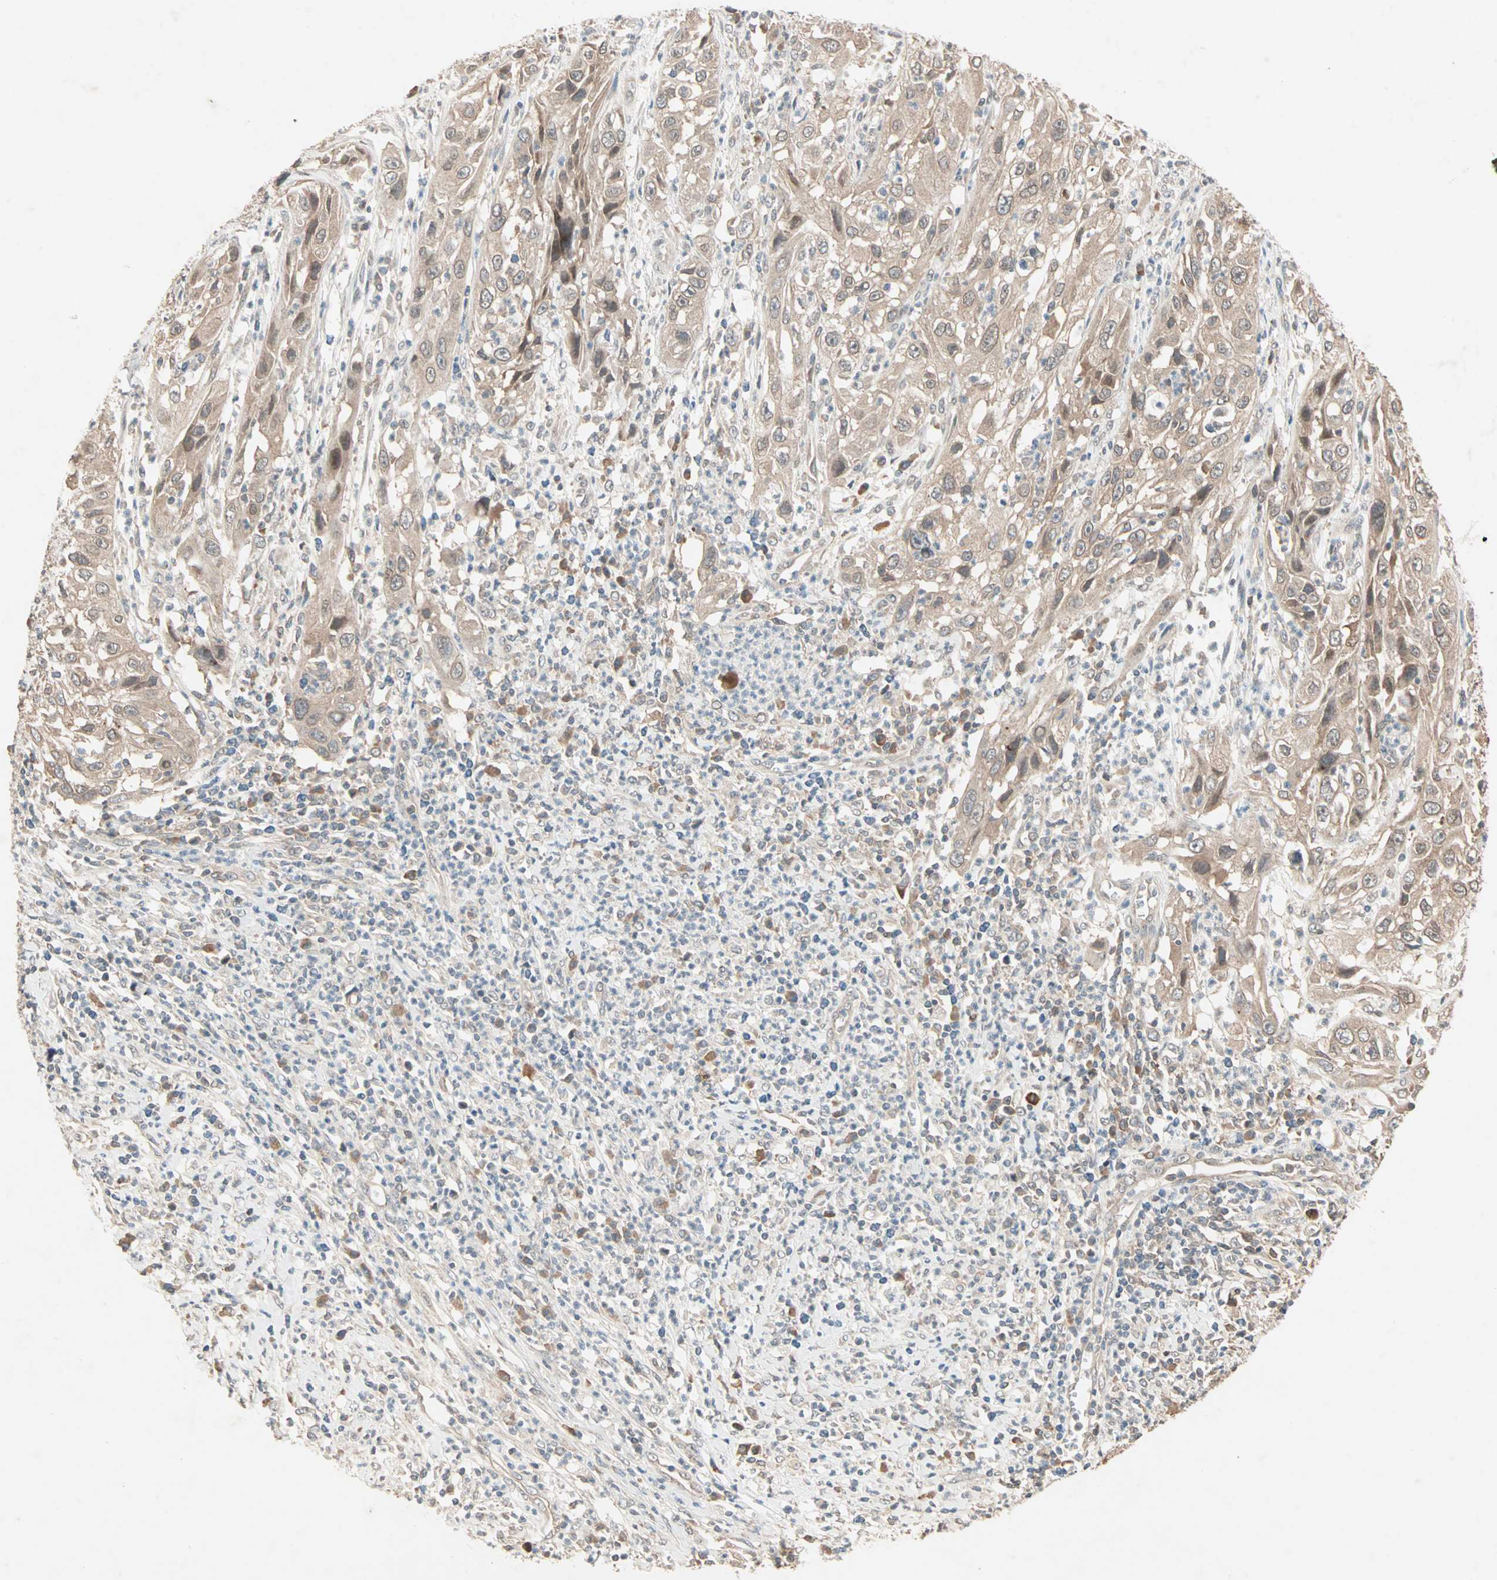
{"staining": {"intensity": "moderate", "quantity": ">75%", "location": "cytoplasmic/membranous"}, "tissue": "cervical cancer", "cell_type": "Tumor cells", "image_type": "cancer", "snomed": [{"axis": "morphology", "description": "Squamous cell carcinoma, NOS"}, {"axis": "topography", "description": "Cervix"}], "caption": "This is a histology image of IHC staining of cervical squamous cell carcinoma, which shows moderate staining in the cytoplasmic/membranous of tumor cells.", "gene": "TTF2", "patient": {"sex": "female", "age": 32}}